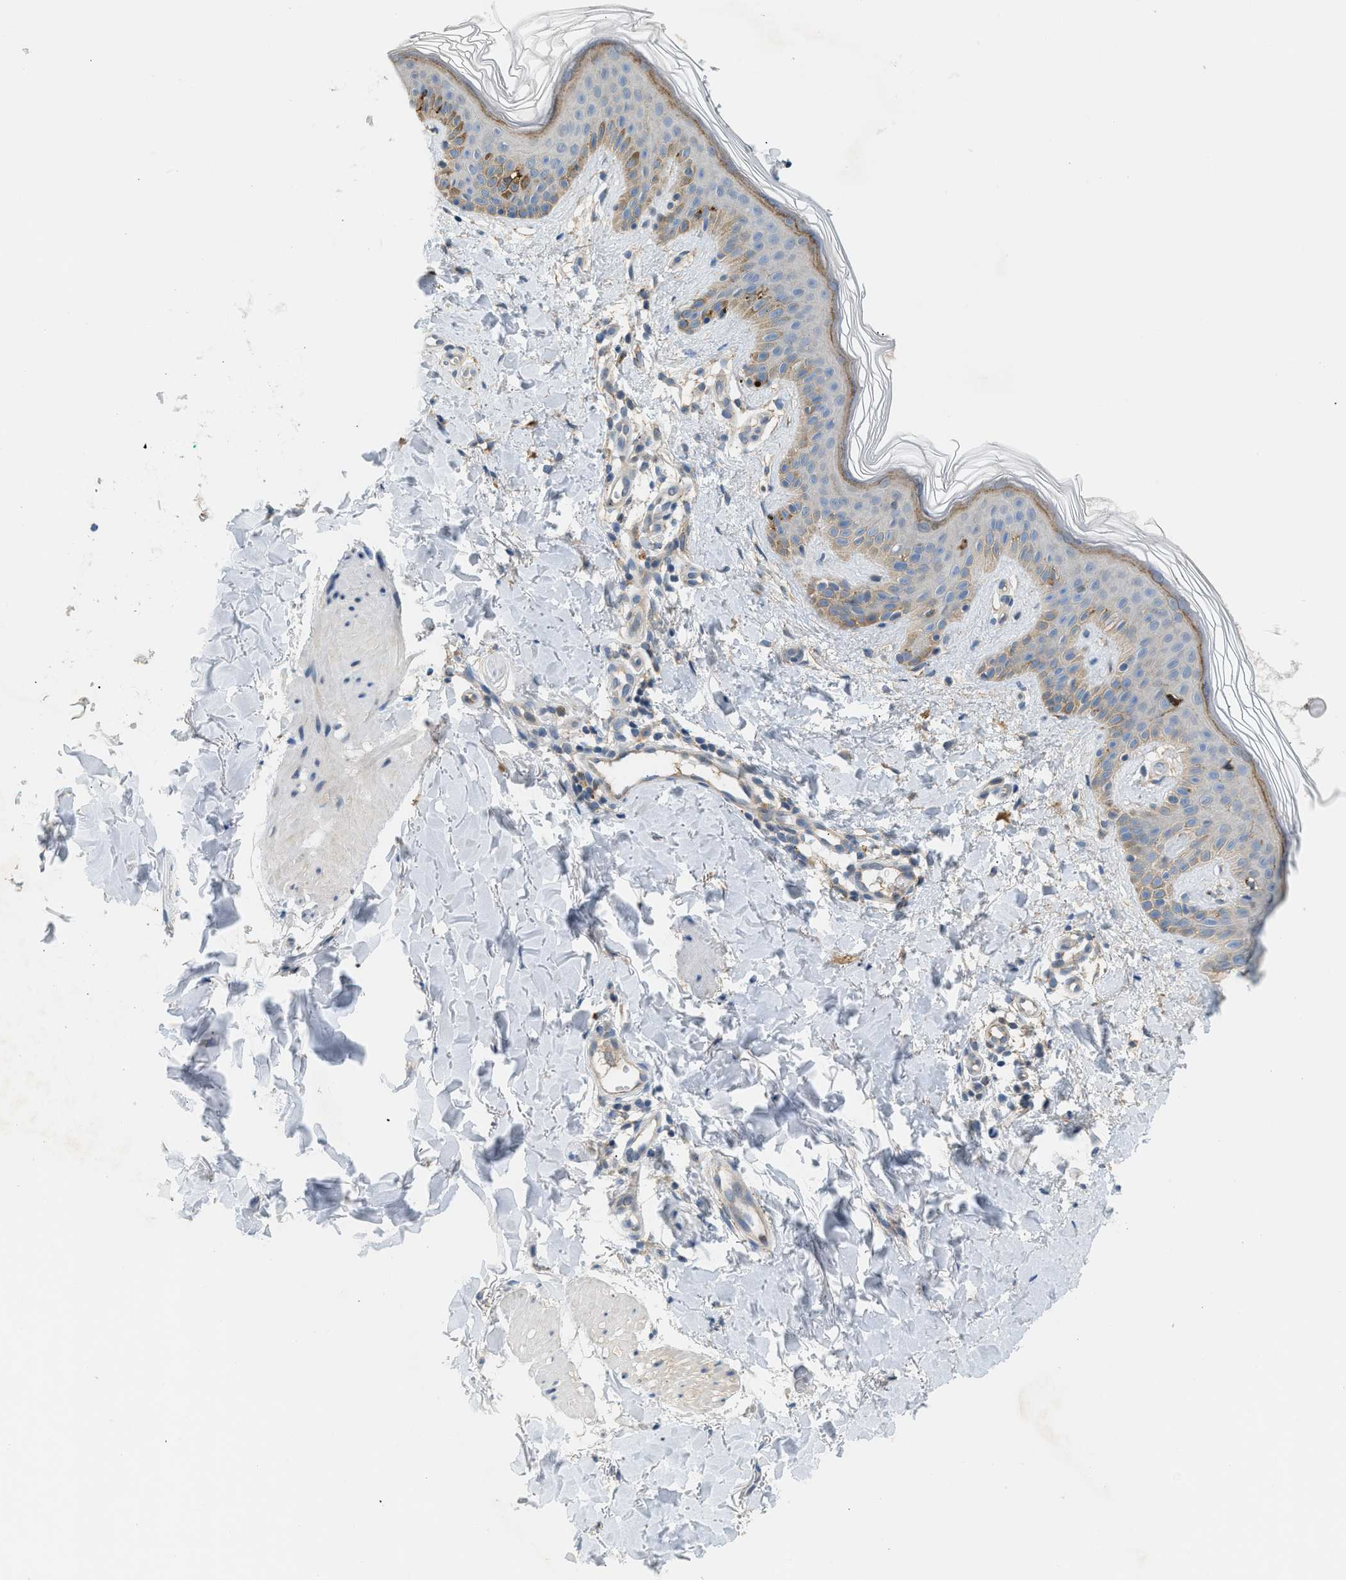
{"staining": {"intensity": "weak", "quantity": ">75%", "location": "cytoplasmic/membranous"}, "tissue": "skin", "cell_type": "Fibroblasts", "image_type": "normal", "snomed": [{"axis": "morphology", "description": "Normal tissue, NOS"}, {"axis": "topography", "description": "Skin"}], "caption": "Immunohistochemical staining of benign human skin reveals weak cytoplasmic/membranous protein expression in approximately >75% of fibroblasts. (DAB IHC with brightfield microscopy, high magnification).", "gene": "RHBDF2", "patient": {"sex": "male", "age": 40}}